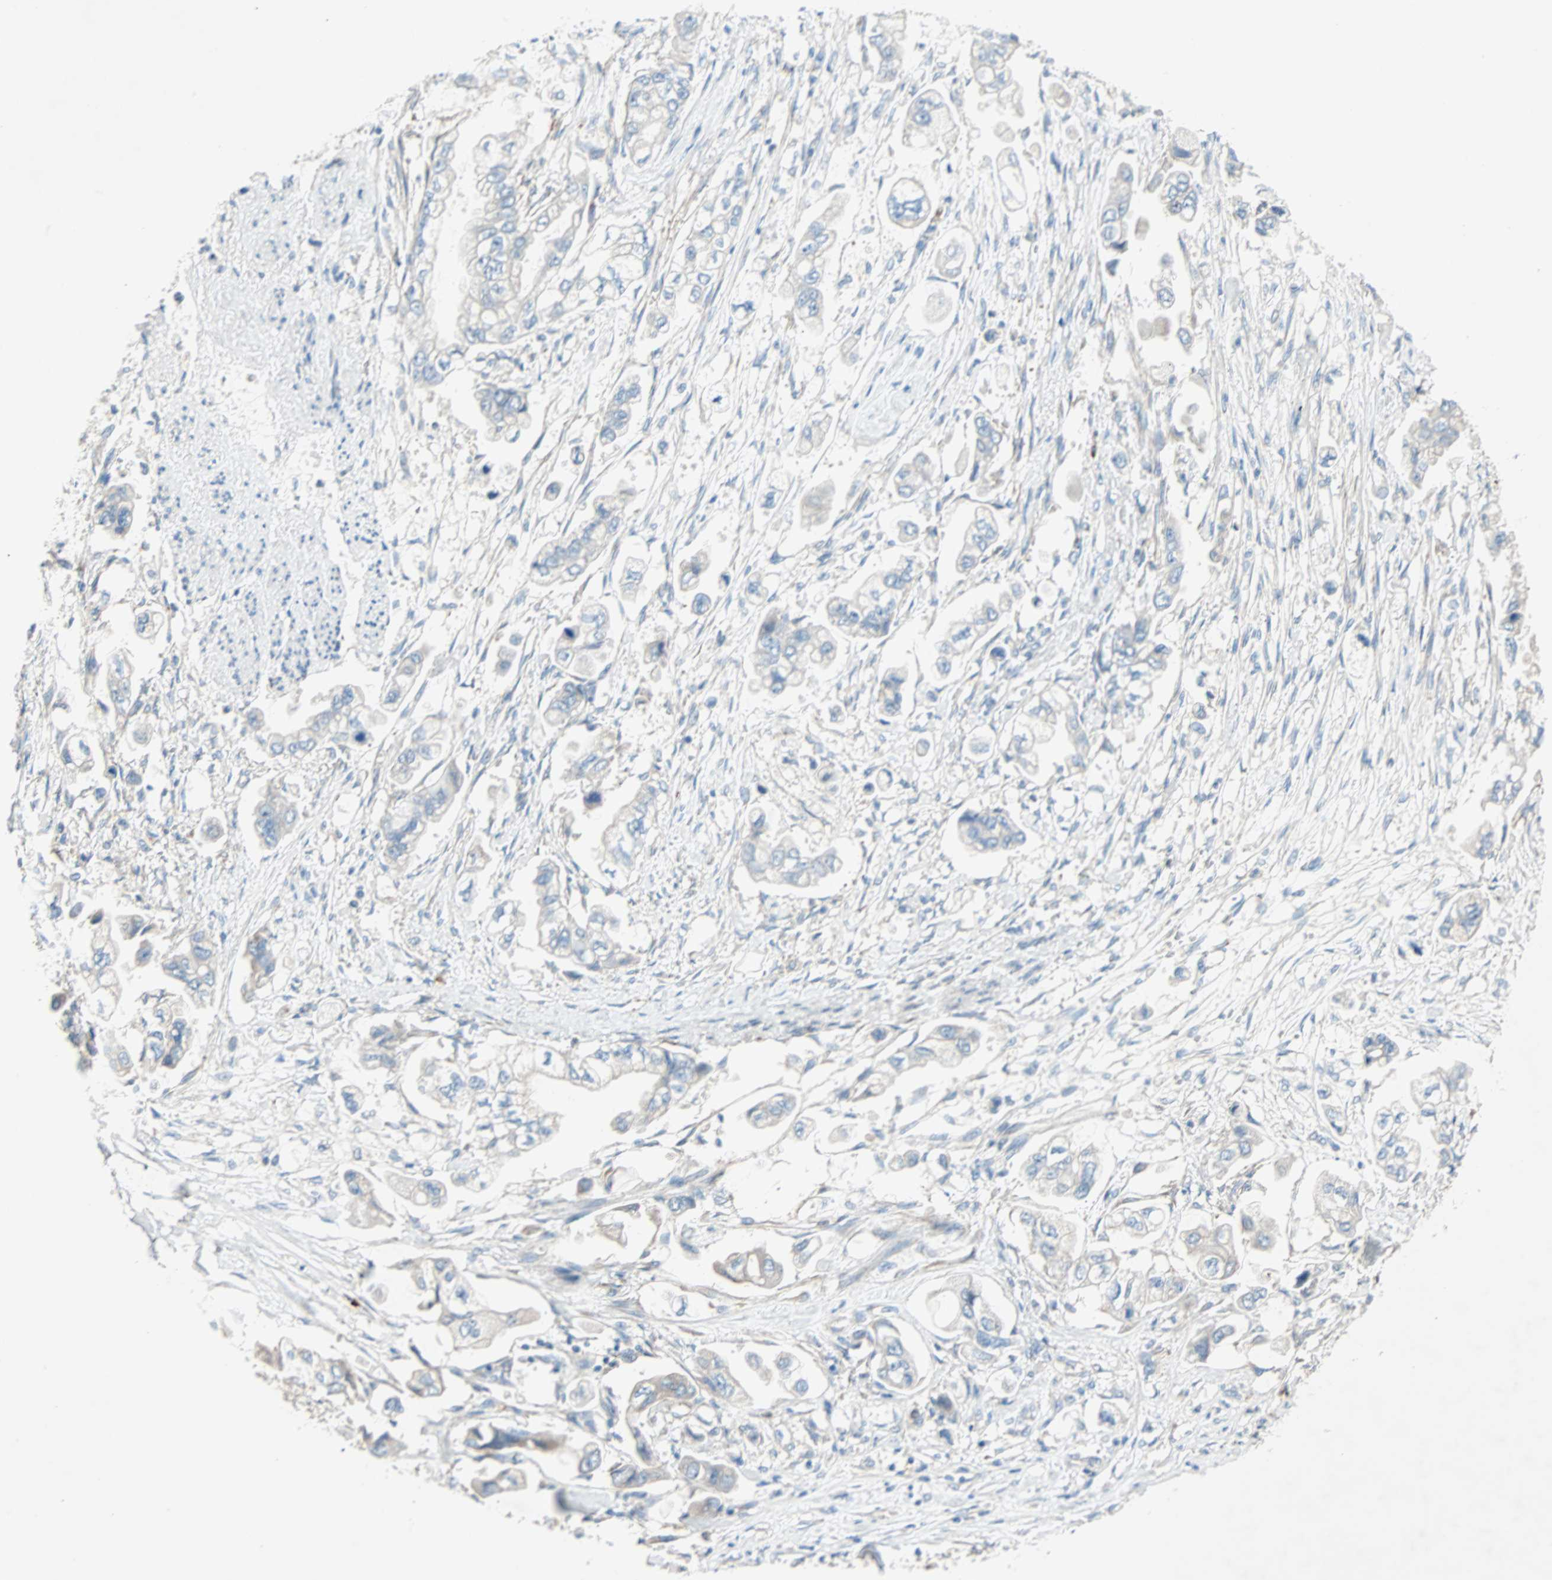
{"staining": {"intensity": "weak", "quantity": "25%-75%", "location": "cytoplasmic/membranous"}, "tissue": "stomach cancer", "cell_type": "Tumor cells", "image_type": "cancer", "snomed": [{"axis": "morphology", "description": "Adenocarcinoma, NOS"}, {"axis": "topography", "description": "Stomach"}], "caption": "Immunohistochemical staining of stomach cancer (adenocarcinoma) displays weak cytoplasmic/membranous protein staining in approximately 25%-75% of tumor cells. The staining was performed using DAB to visualize the protein expression in brown, while the nuclei were stained in blue with hematoxylin (Magnification: 20x).", "gene": "LY6G6F", "patient": {"sex": "male", "age": 62}}